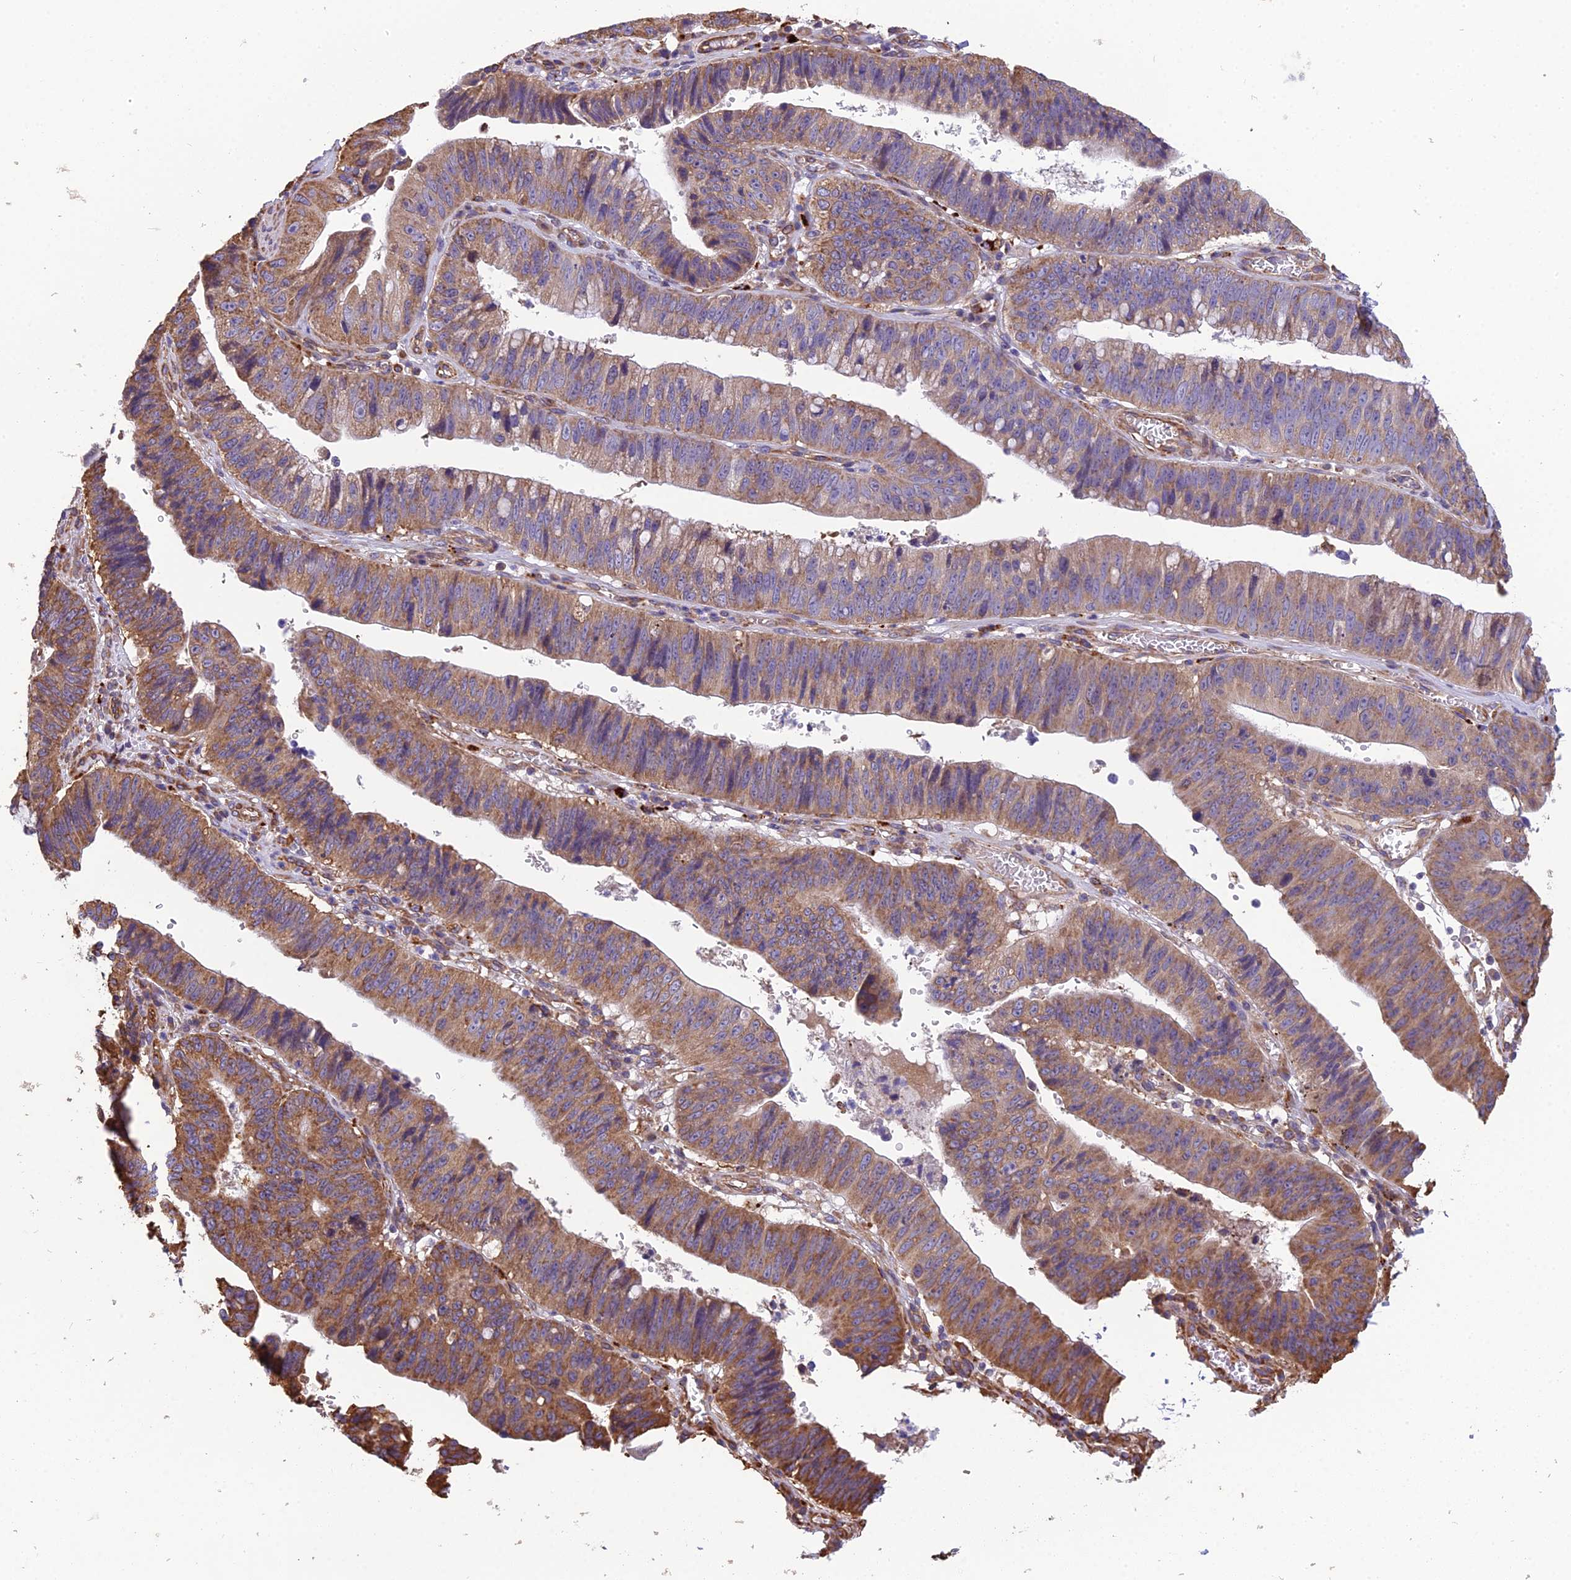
{"staining": {"intensity": "moderate", "quantity": ">75%", "location": "cytoplasmic/membranous"}, "tissue": "stomach cancer", "cell_type": "Tumor cells", "image_type": "cancer", "snomed": [{"axis": "morphology", "description": "Adenocarcinoma, NOS"}, {"axis": "topography", "description": "Stomach"}], "caption": "Stomach adenocarcinoma was stained to show a protein in brown. There is medium levels of moderate cytoplasmic/membranous staining in approximately >75% of tumor cells.", "gene": "SPDL1", "patient": {"sex": "male", "age": 59}}